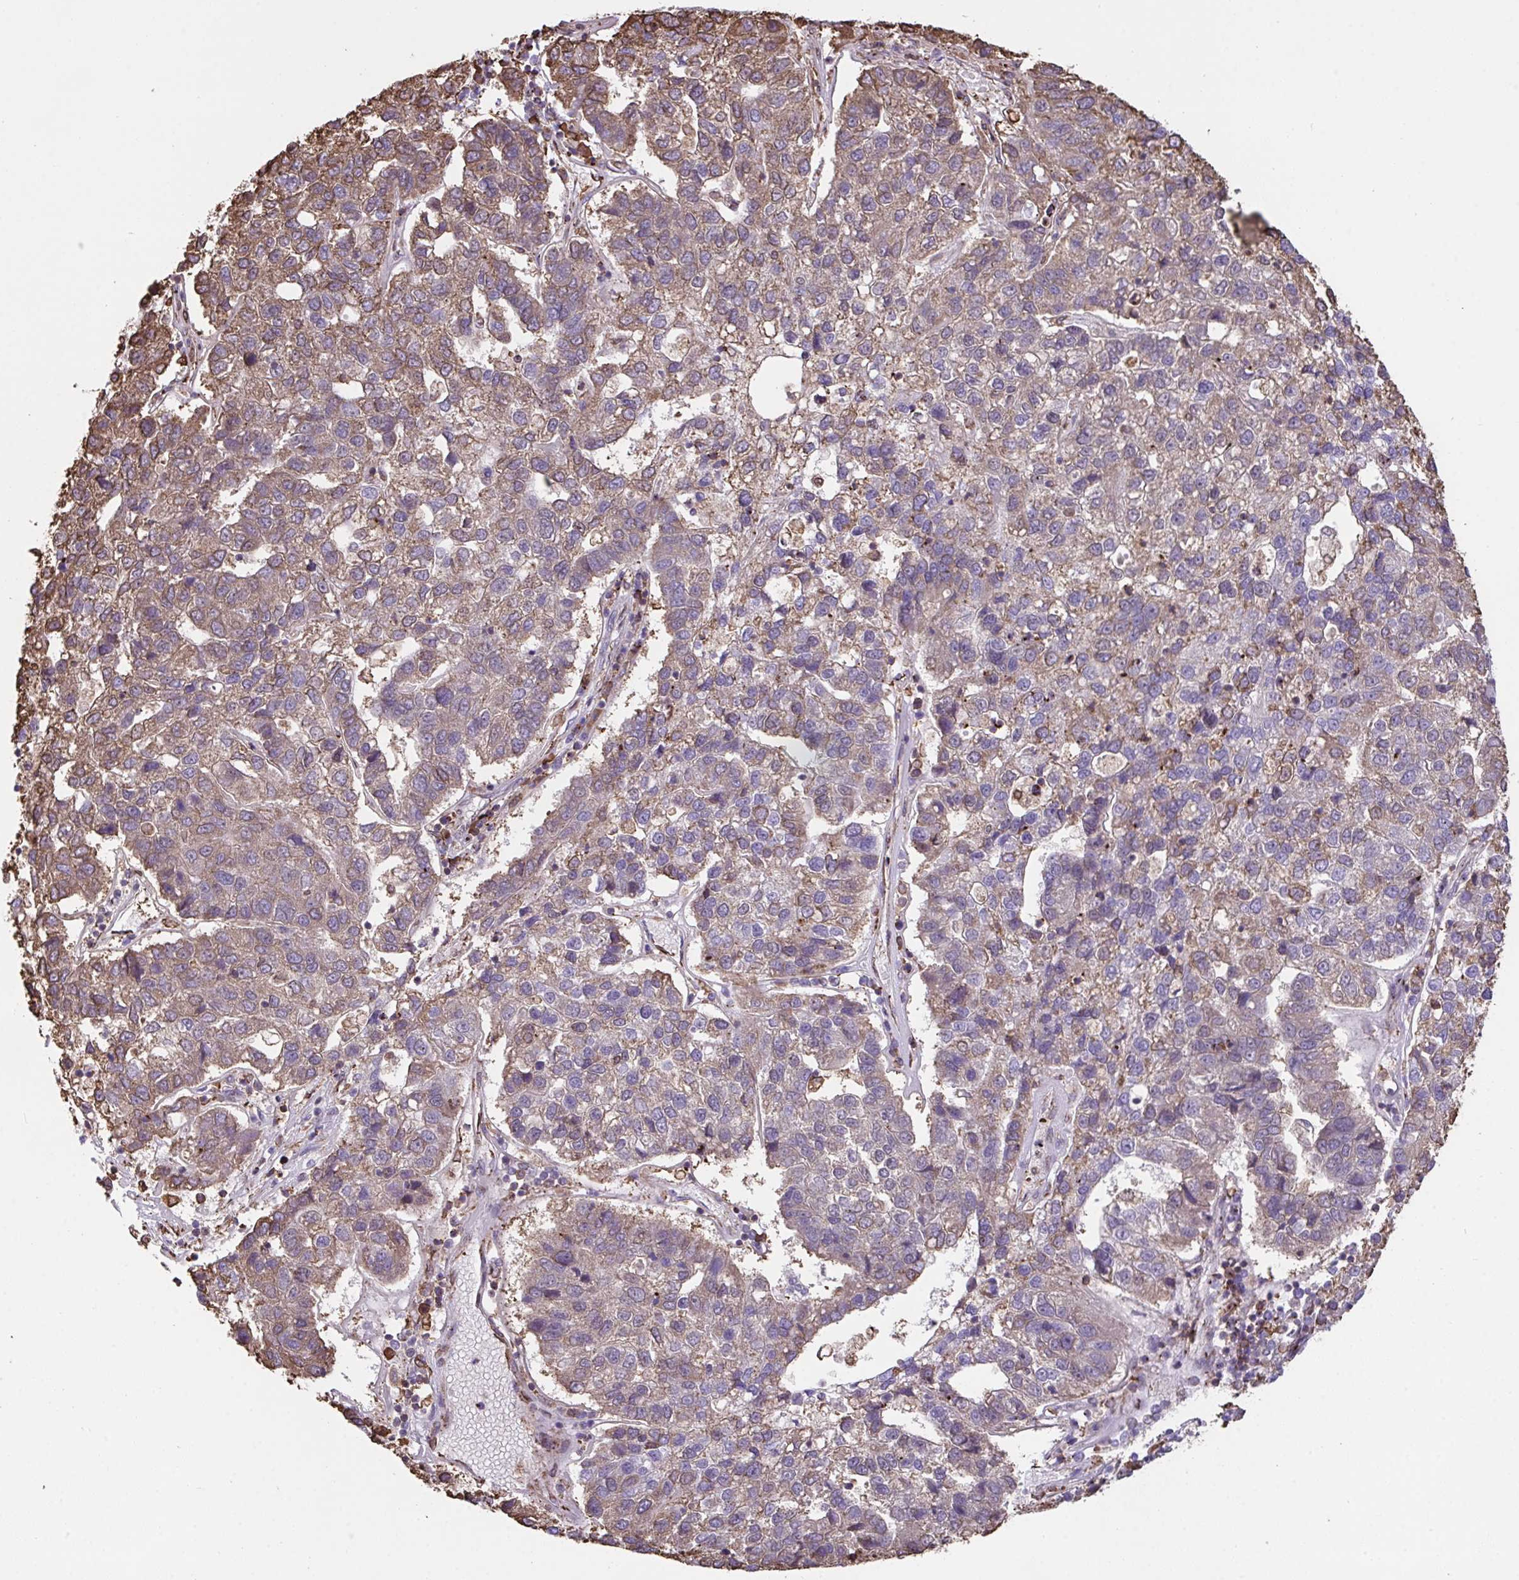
{"staining": {"intensity": "moderate", "quantity": "25%-75%", "location": "cytoplasmic/membranous"}, "tissue": "pancreatic cancer", "cell_type": "Tumor cells", "image_type": "cancer", "snomed": [{"axis": "morphology", "description": "Adenocarcinoma, NOS"}, {"axis": "topography", "description": "Pancreas"}], "caption": "Tumor cells exhibit medium levels of moderate cytoplasmic/membranous expression in approximately 25%-75% of cells in human pancreatic cancer (adenocarcinoma).", "gene": "PPIH", "patient": {"sex": "female", "age": 61}}